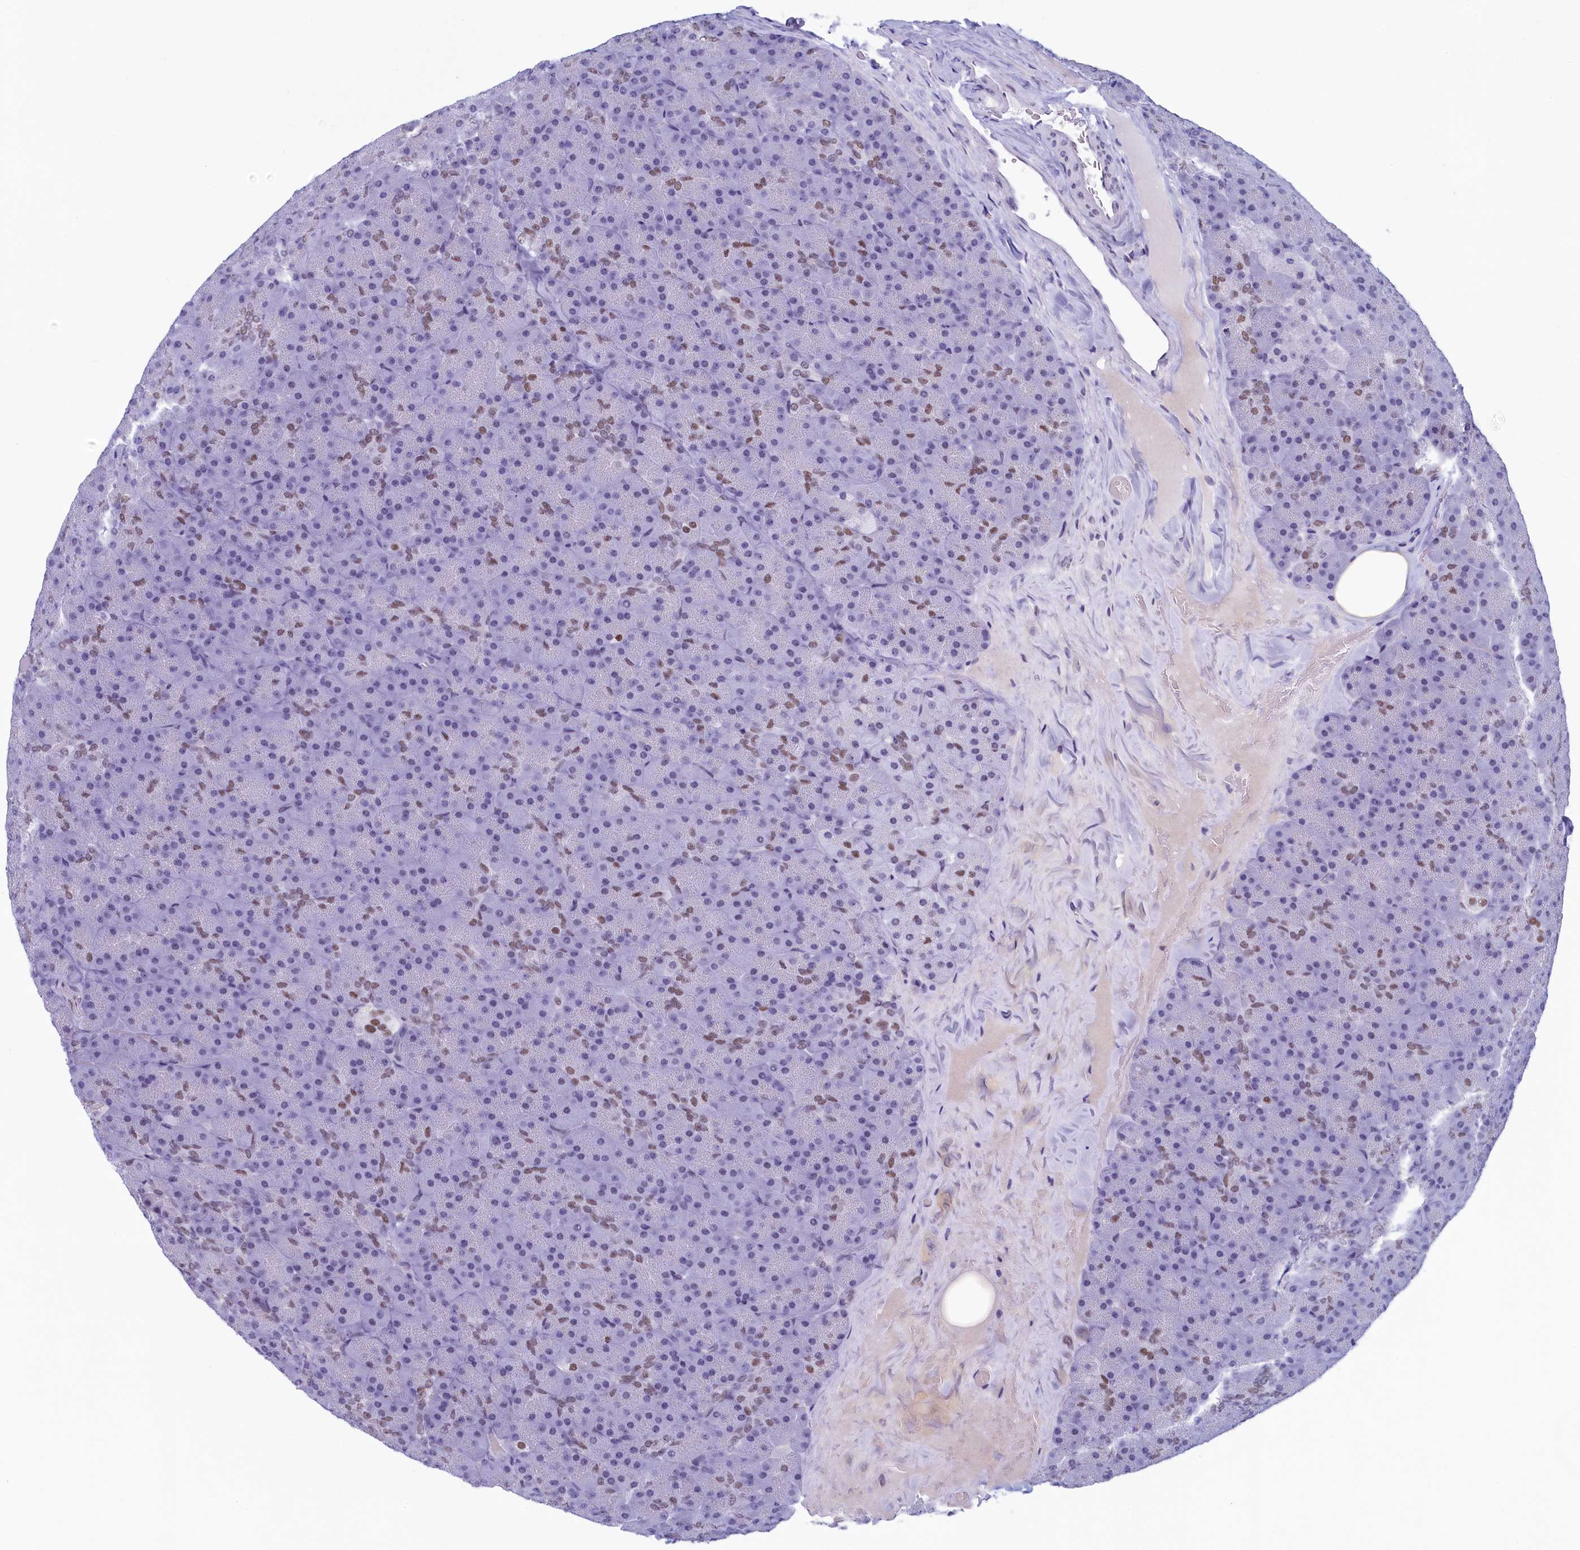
{"staining": {"intensity": "moderate", "quantity": "<25%", "location": "nuclear"}, "tissue": "pancreas", "cell_type": "Exocrine glandular cells", "image_type": "normal", "snomed": [{"axis": "morphology", "description": "Normal tissue, NOS"}, {"axis": "topography", "description": "Pancreas"}], "caption": "IHC image of unremarkable human pancreas stained for a protein (brown), which displays low levels of moderate nuclear staining in about <25% of exocrine glandular cells.", "gene": "SUGP2", "patient": {"sex": "male", "age": 36}}